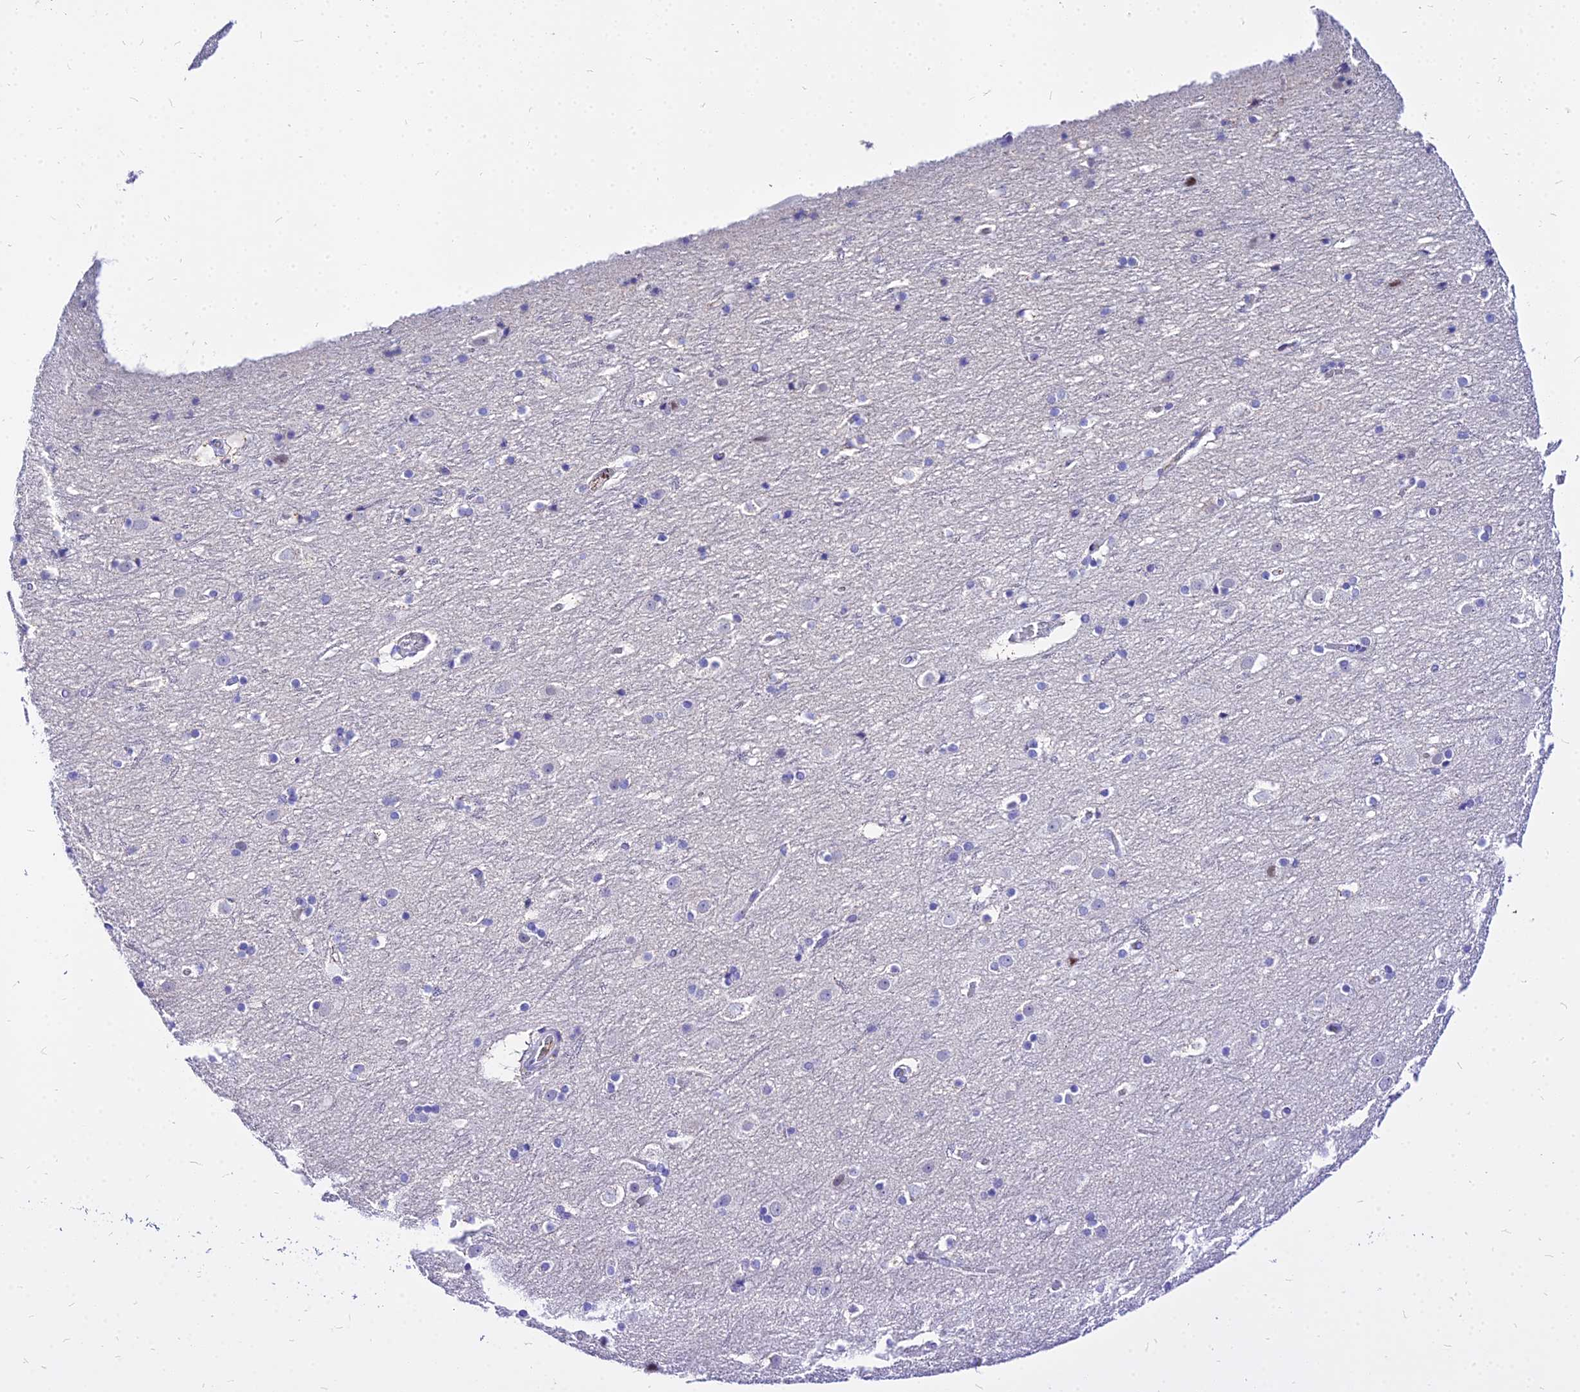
{"staining": {"intensity": "negative", "quantity": "none", "location": "none"}, "tissue": "cerebral cortex", "cell_type": "Endothelial cells", "image_type": "normal", "snomed": [{"axis": "morphology", "description": "Normal tissue, NOS"}, {"axis": "topography", "description": "Cerebral cortex"}], "caption": "High power microscopy photomicrograph of an immunohistochemistry (IHC) image of normal cerebral cortex, revealing no significant expression in endothelial cells.", "gene": "CARD18", "patient": {"sex": "male", "age": 45}}